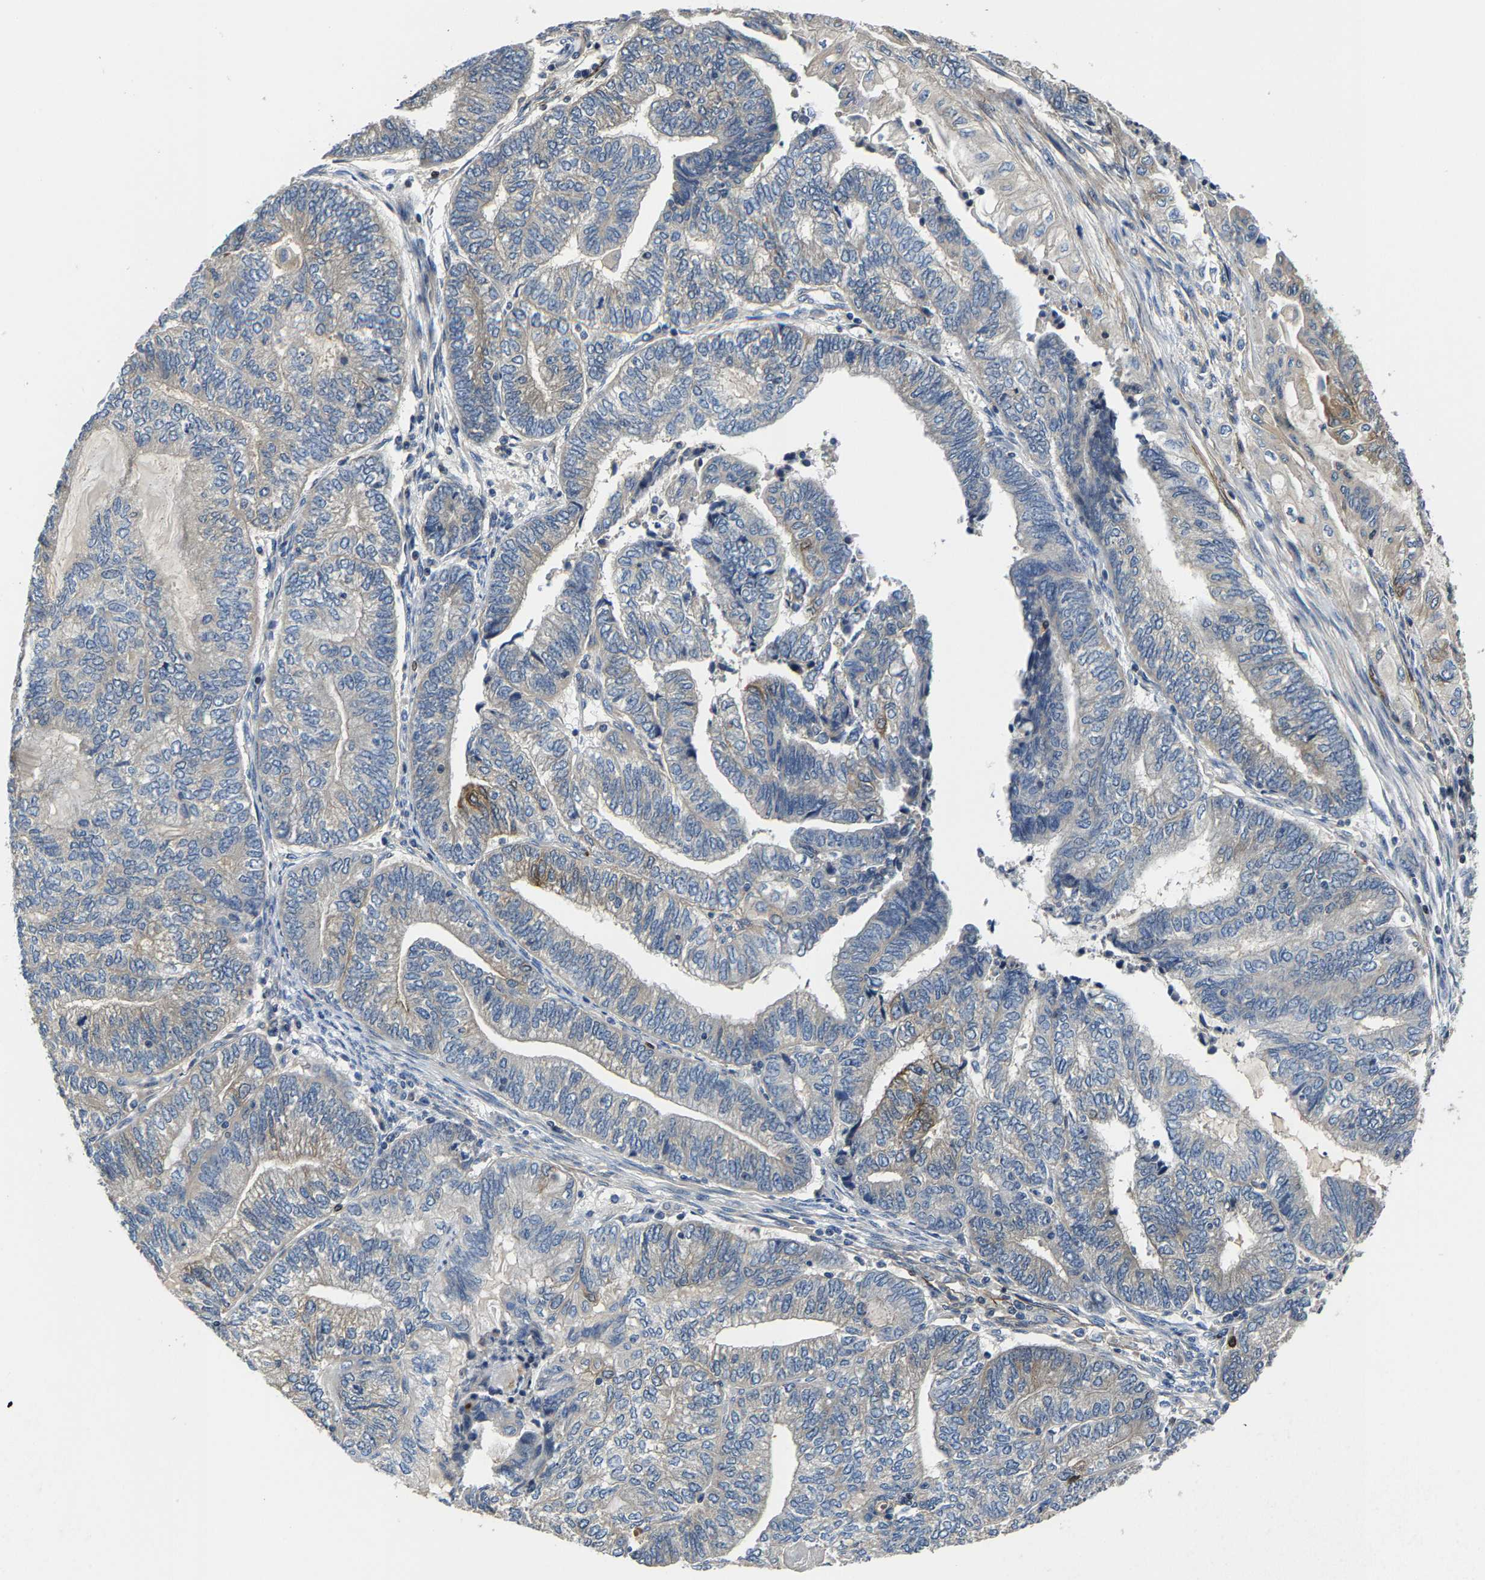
{"staining": {"intensity": "negative", "quantity": "none", "location": "none"}, "tissue": "endometrial cancer", "cell_type": "Tumor cells", "image_type": "cancer", "snomed": [{"axis": "morphology", "description": "Adenocarcinoma, NOS"}, {"axis": "topography", "description": "Uterus"}, {"axis": "topography", "description": "Endometrium"}], "caption": "There is no significant expression in tumor cells of endometrial cancer (adenocarcinoma). (Stains: DAB (3,3'-diaminobenzidine) IHC with hematoxylin counter stain, Microscopy: brightfield microscopy at high magnification).", "gene": "AGBL3", "patient": {"sex": "female", "age": 70}}